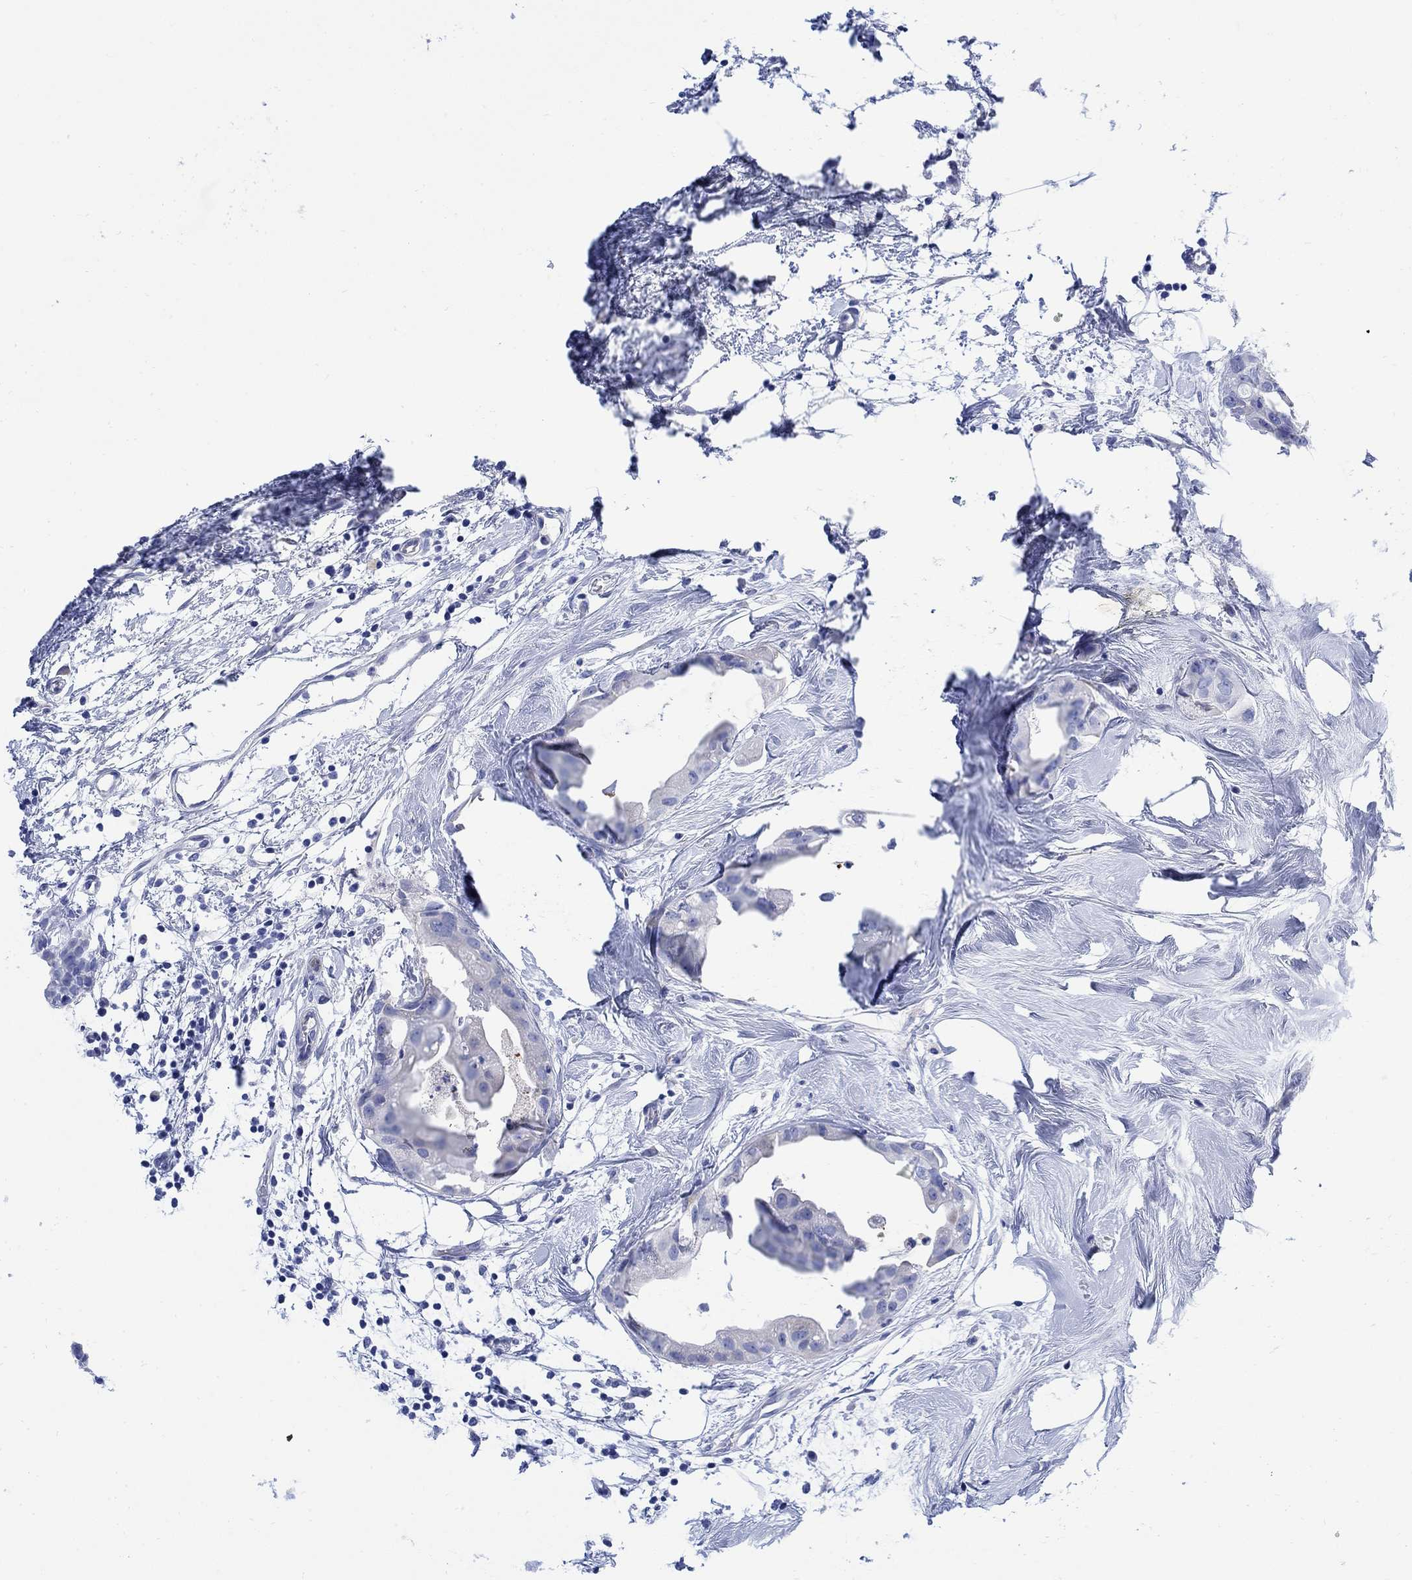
{"staining": {"intensity": "negative", "quantity": "none", "location": "none"}, "tissue": "breast cancer", "cell_type": "Tumor cells", "image_type": "cancer", "snomed": [{"axis": "morphology", "description": "Normal tissue, NOS"}, {"axis": "morphology", "description": "Duct carcinoma"}, {"axis": "topography", "description": "Breast"}], "caption": "Immunohistochemistry of human invasive ductal carcinoma (breast) exhibits no staining in tumor cells.", "gene": "MYL1", "patient": {"sex": "female", "age": 40}}